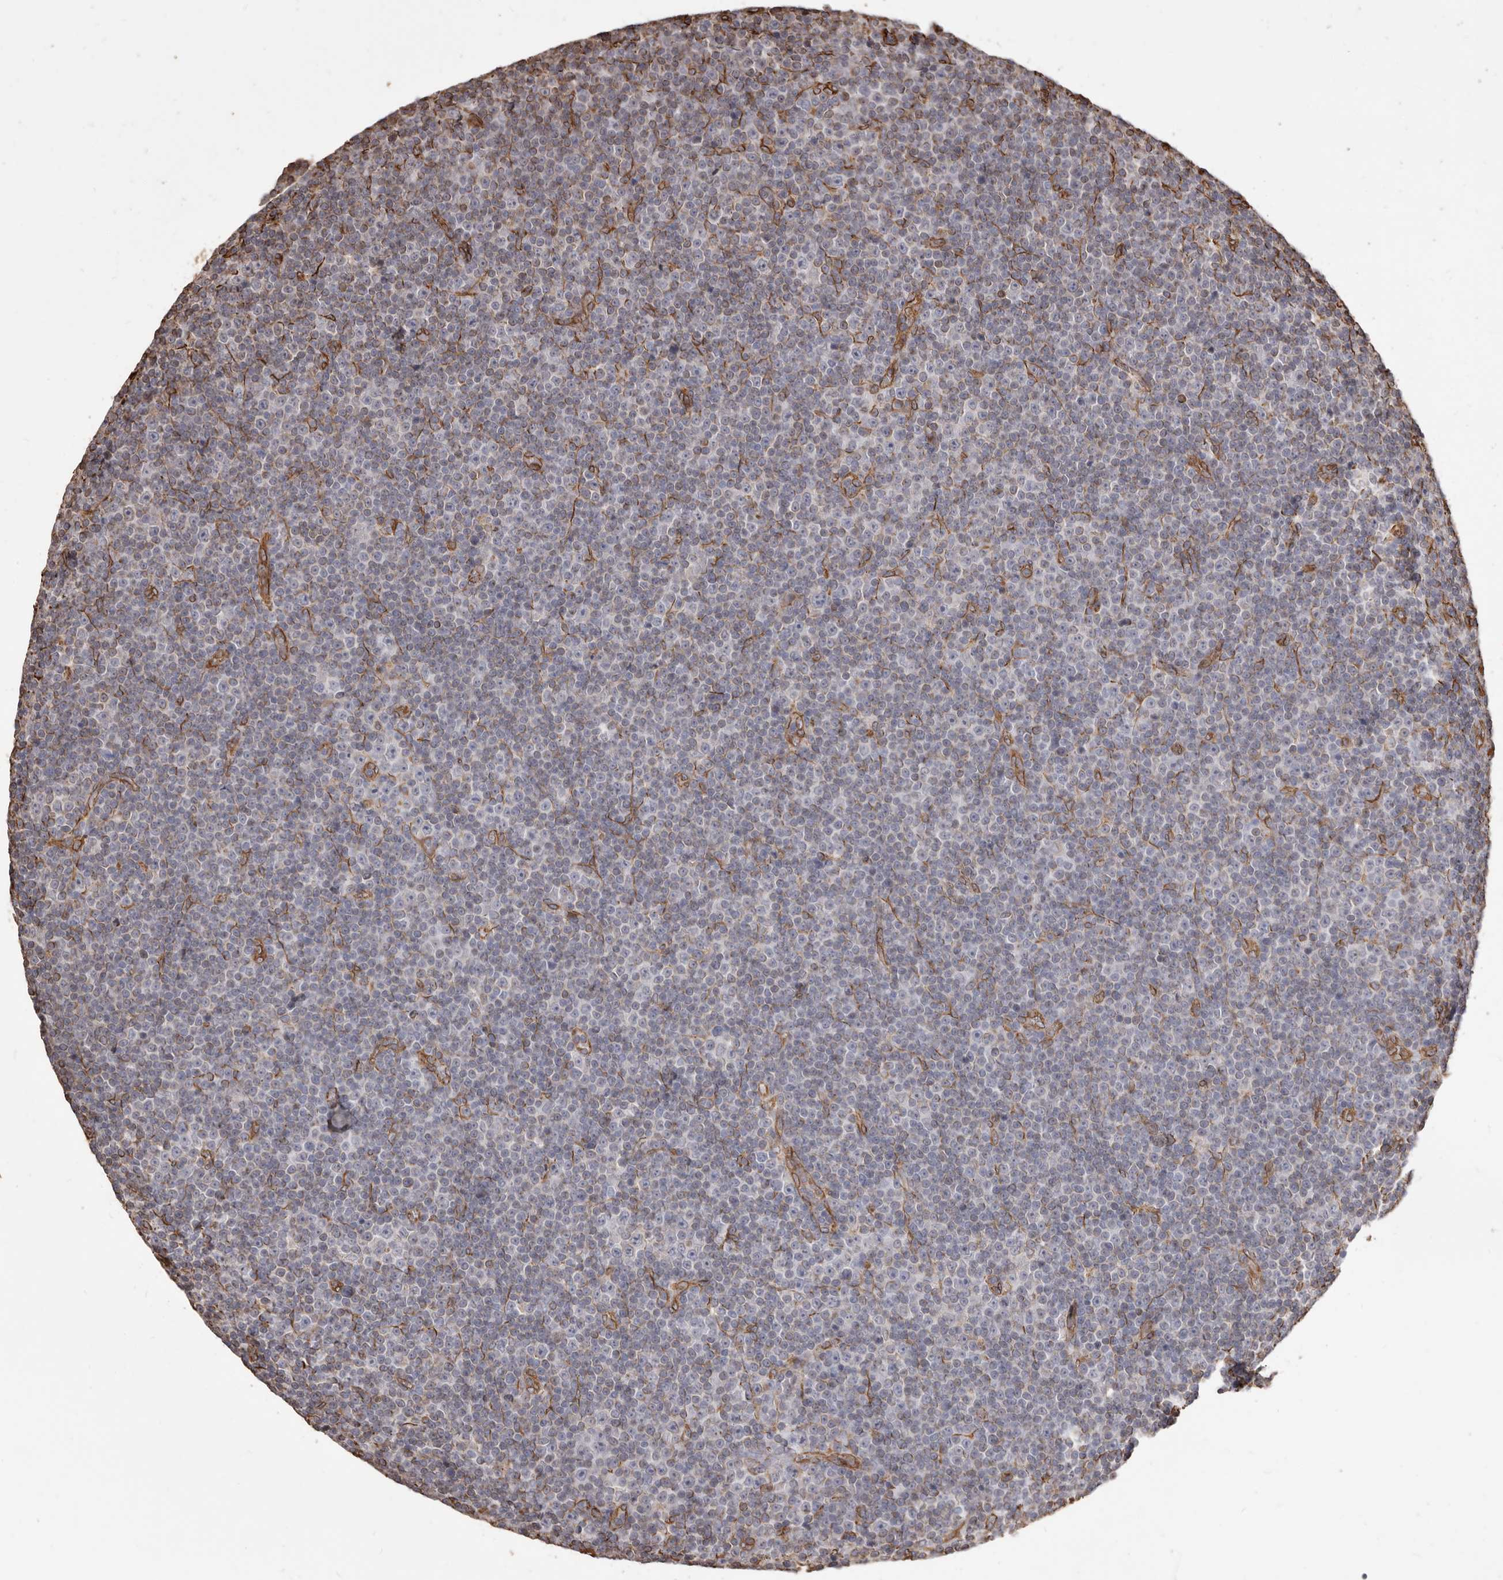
{"staining": {"intensity": "negative", "quantity": "none", "location": "none"}, "tissue": "lymphoma", "cell_type": "Tumor cells", "image_type": "cancer", "snomed": [{"axis": "morphology", "description": "Malignant lymphoma, non-Hodgkin's type, Low grade"}, {"axis": "topography", "description": "Lymph node"}], "caption": "This is an immunohistochemistry image of lymphoma. There is no expression in tumor cells.", "gene": "MTURN", "patient": {"sex": "female", "age": 67}}